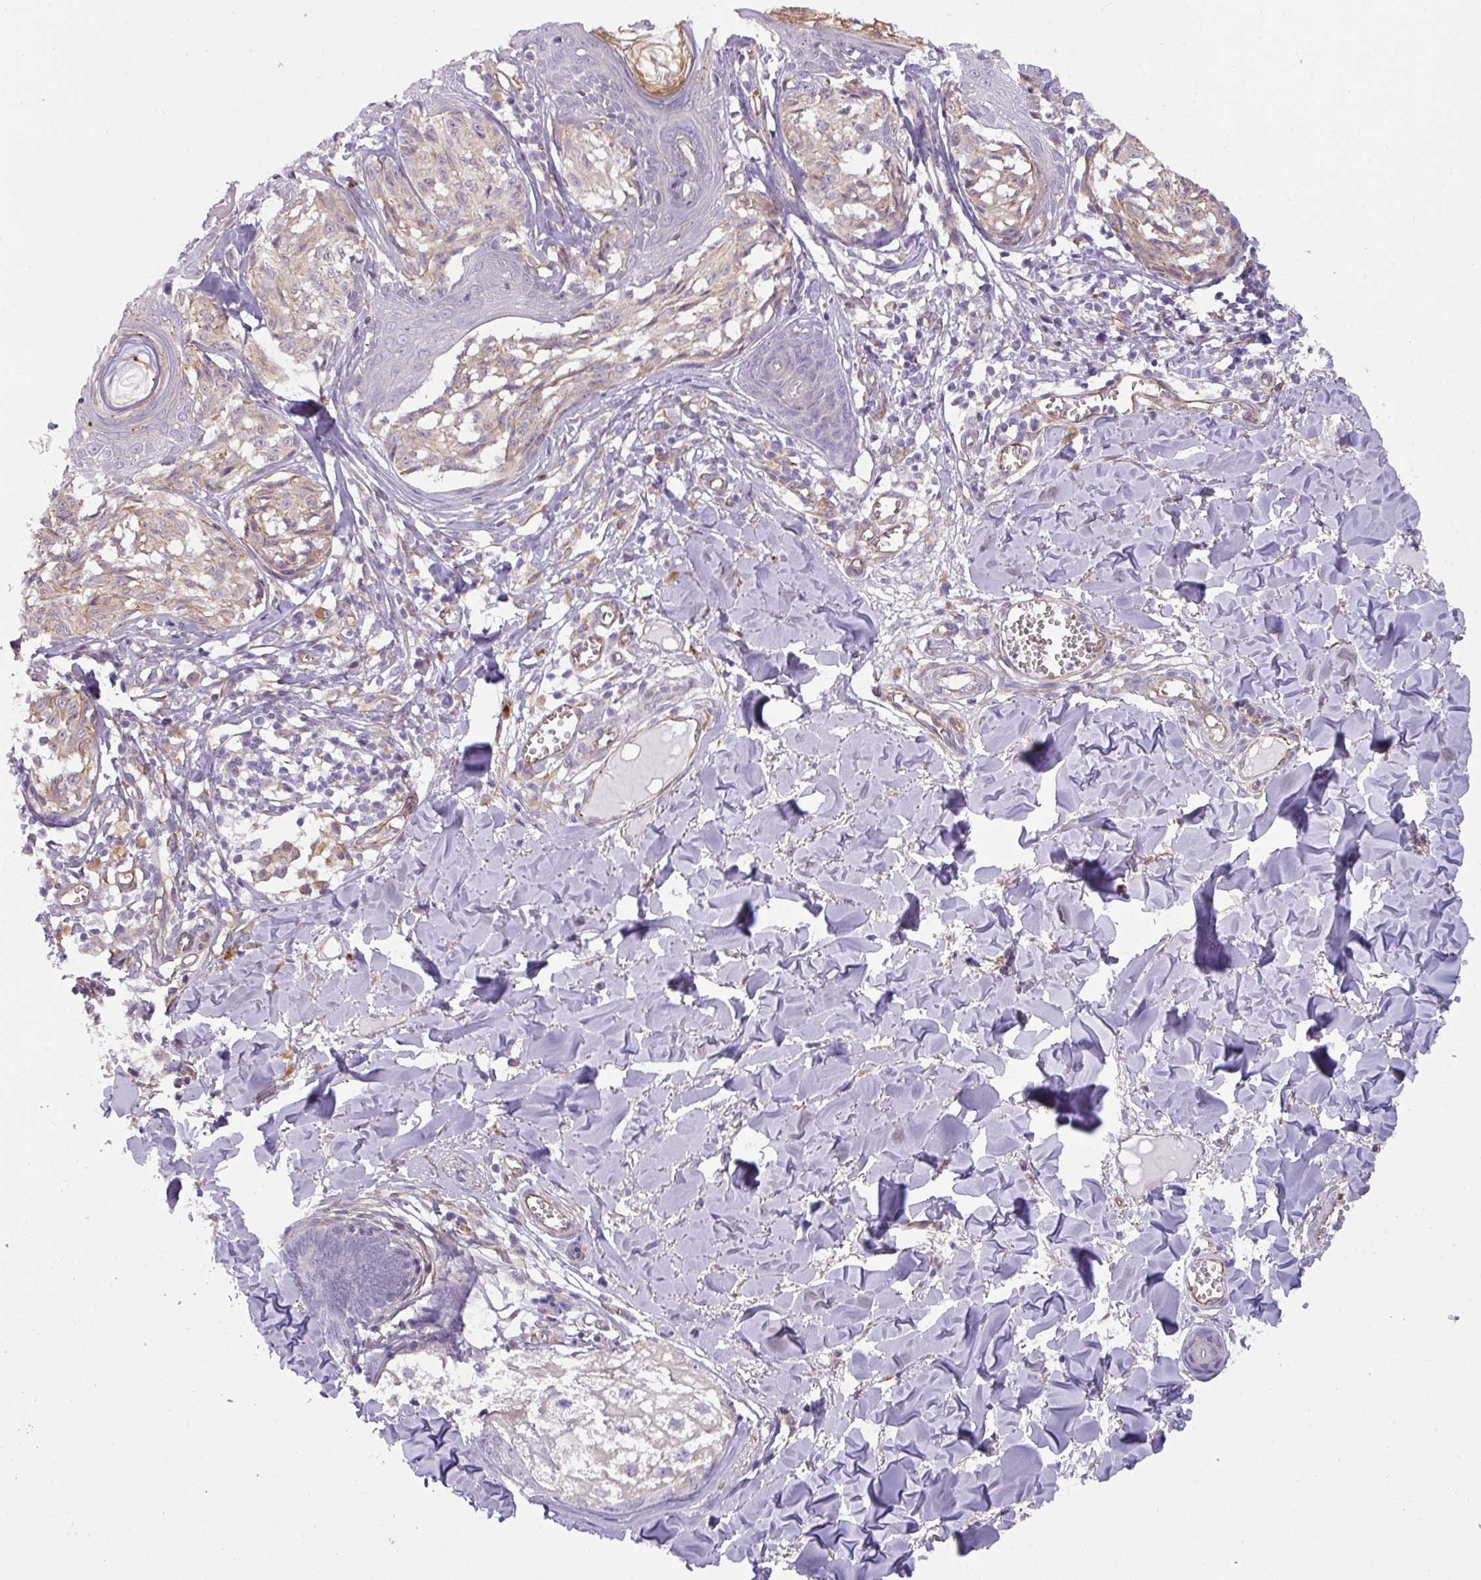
{"staining": {"intensity": "negative", "quantity": "none", "location": "none"}, "tissue": "melanoma", "cell_type": "Tumor cells", "image_type": "cancer", "snomed": [{"axis": "morphology", "description": "Malignant melanoma, NOS"}, {"axis": "topography", "description": "Skin"}], "caption": "Immunohistochemistry (IHC) photomicrograph of malignant melanoma stained for a protein (brown), which reveals no positivity in tumor cells. The staining is performed using DAB brown chromogen with nuclei counter-stained in using hematoxylin.", "gene": "BUD23", "patient": {"sex": "female", "age": 43}}